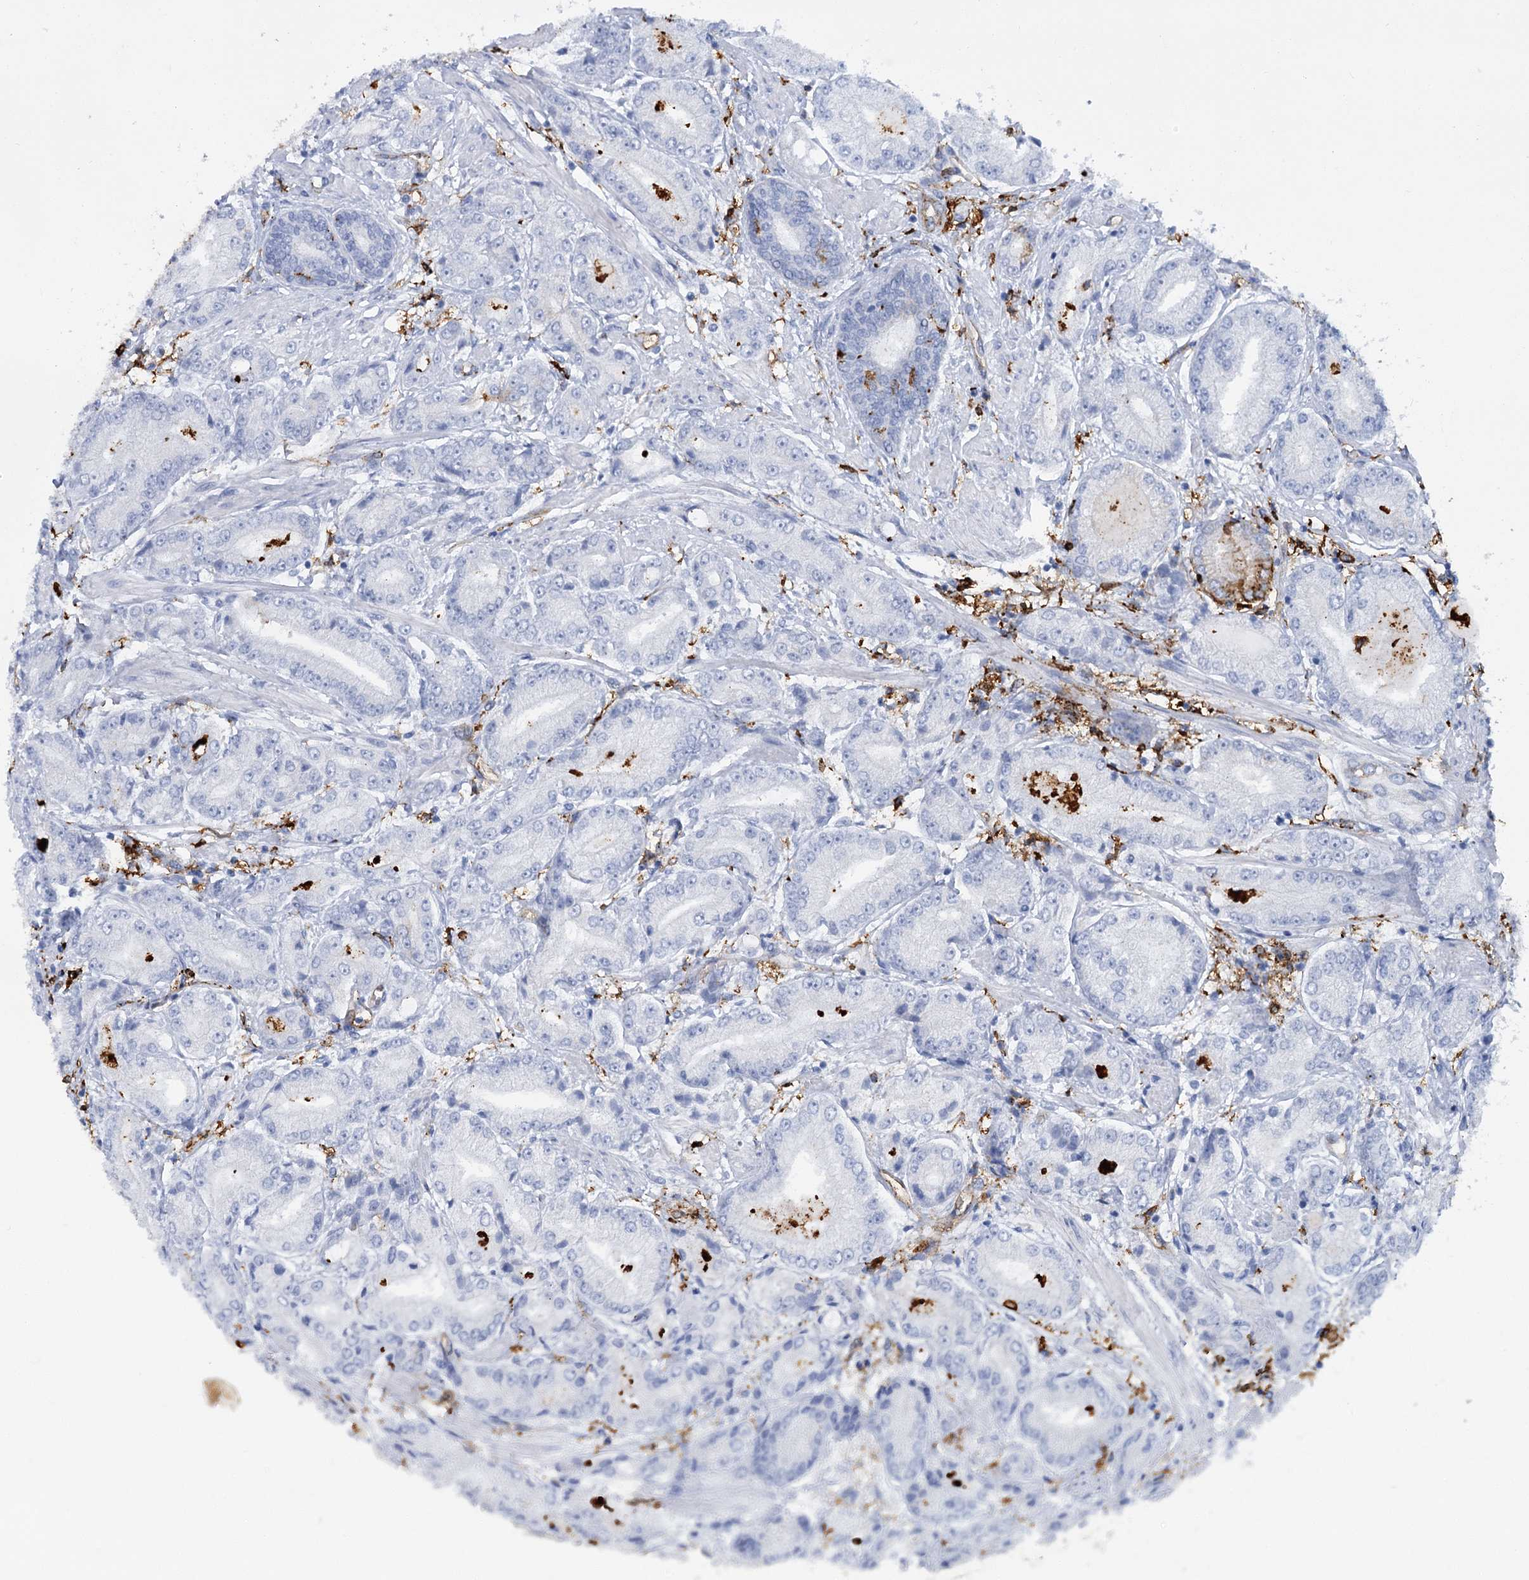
{"staining": {"intensity": "negative", "quantity": "none", "location": "none"}, "tissue": "prostate cancer", "cell_type": "Tumor cells", "image_type": "cancer", "snomed": [{"axis": "morphology", "description": "Adenocarcinoma, High grade"}, {"axis": "topography", "description": "Prostate"}], "caption": "A histopathology image of prostate cancer (adenocarcinoma (high-grade)) stained for a protein displays no brown staining in tumor cells.", "gene": "PIWIL4", "patient": {"sex": "male", "age": 59}}